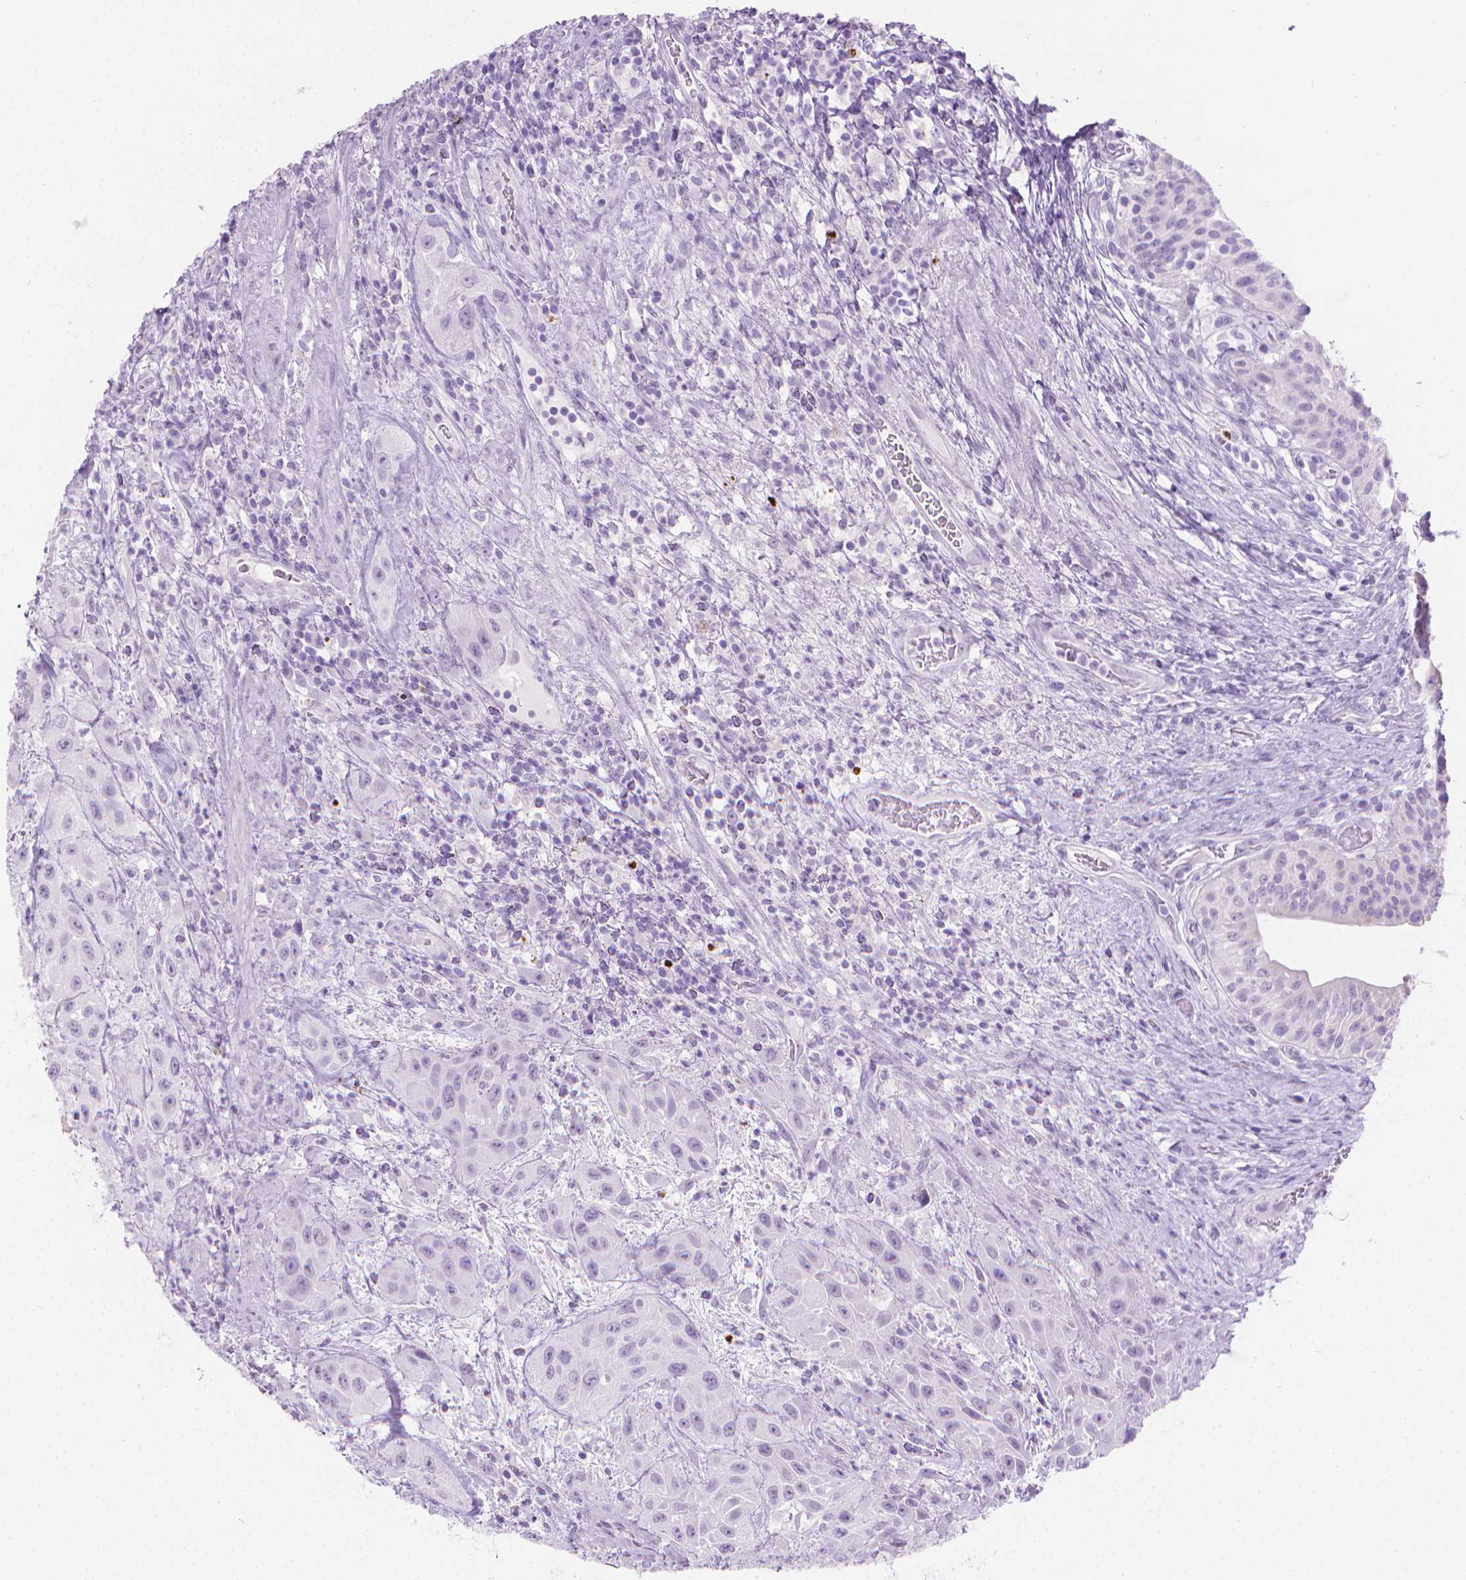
{"staining": {"intensity": "negative", "quantity": "none", "location": "none"}, "tissue": "urothelial cancer", "cell_type": "Tumor cells", "image_type": "cancer", "snomed": [{"axis": "morphology", "description": "Urothelial carcinoma, High grade"}, {"axis": "topography", "description": "Urinary bladder"}], "caption": "Tumor cells show no significant protein staining in urothelial cancer.", "gene": "CFAP52", "patient": {"sex": "male", "age": 79}}